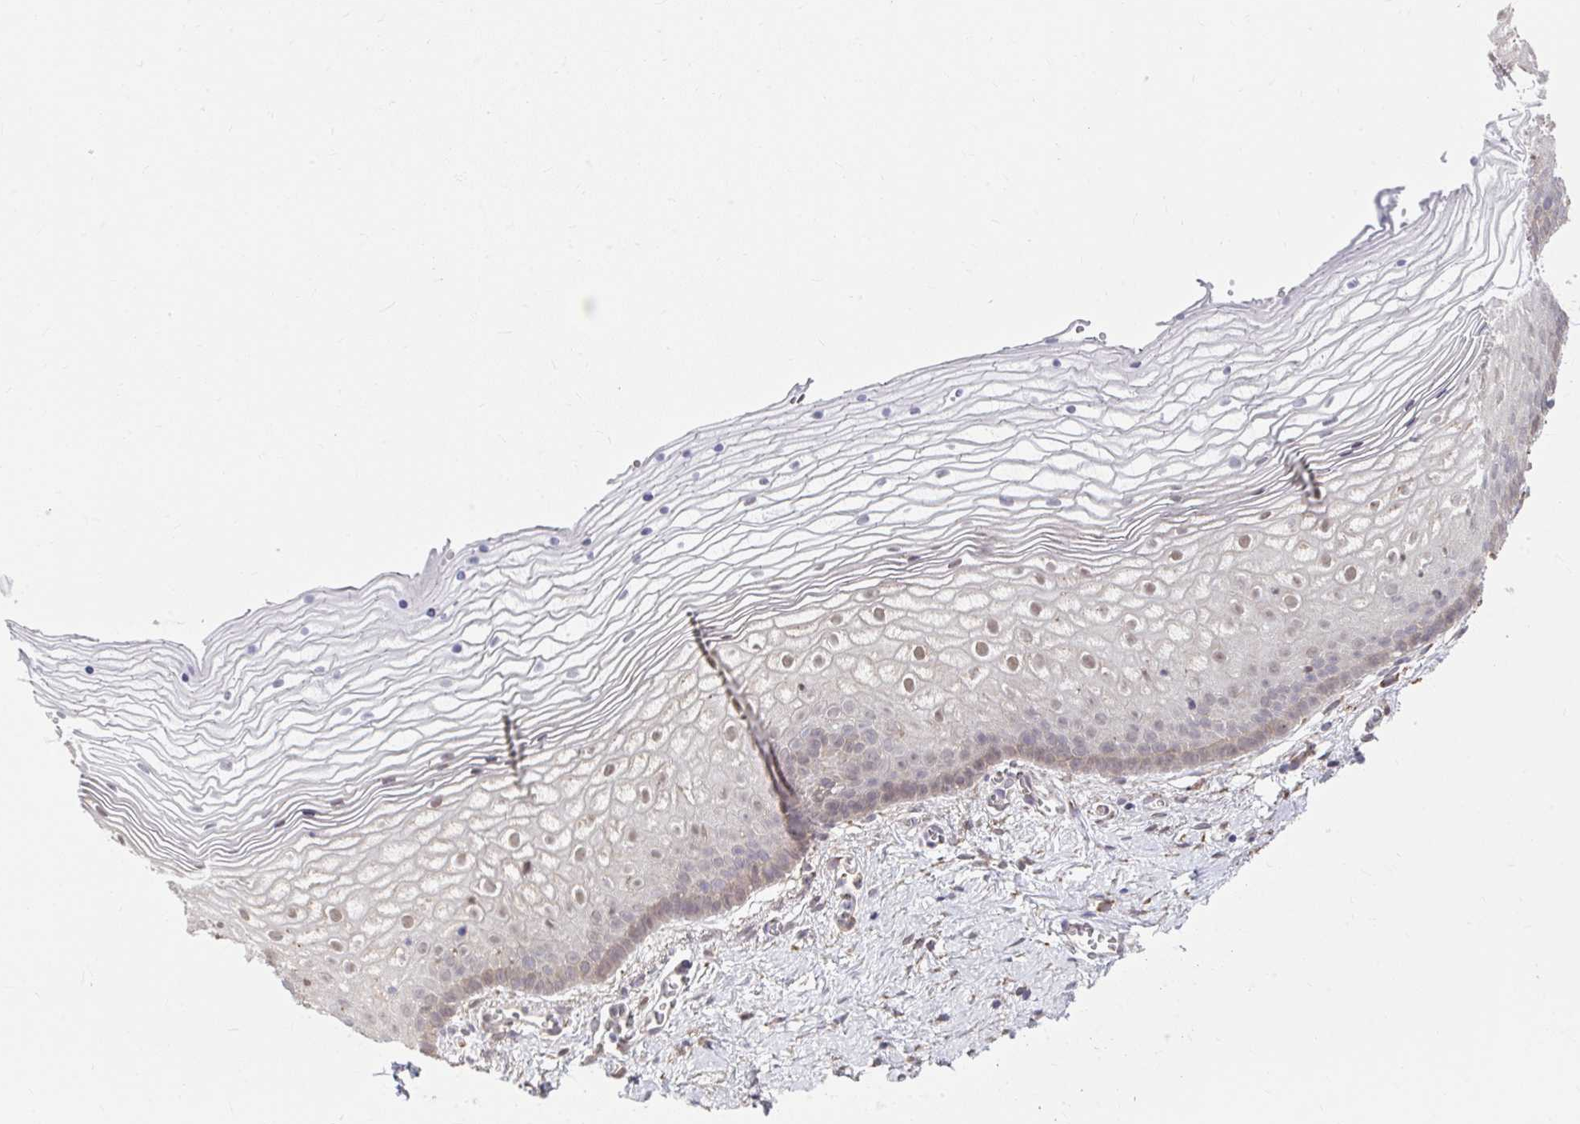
{"staining": {"intensity": "moderate", "quantity": "25%-75%", "location": "nuclear"}, "tissue": "vagina", "cell_type": "Squamous epithelial cells", "image_type": "normal", "snomed": [{"axis": "morphology", "description": "Normal tissue, NOS"}, {"axis": "topography", "description": "Vagina"}], "caption": "Moderate nuclear protein expression is identified in approximately 25%-75% of squamous epithelial cells in vagina.", "gene": "NMNAT1", "patient": {"sex": "female", "age": 56}}